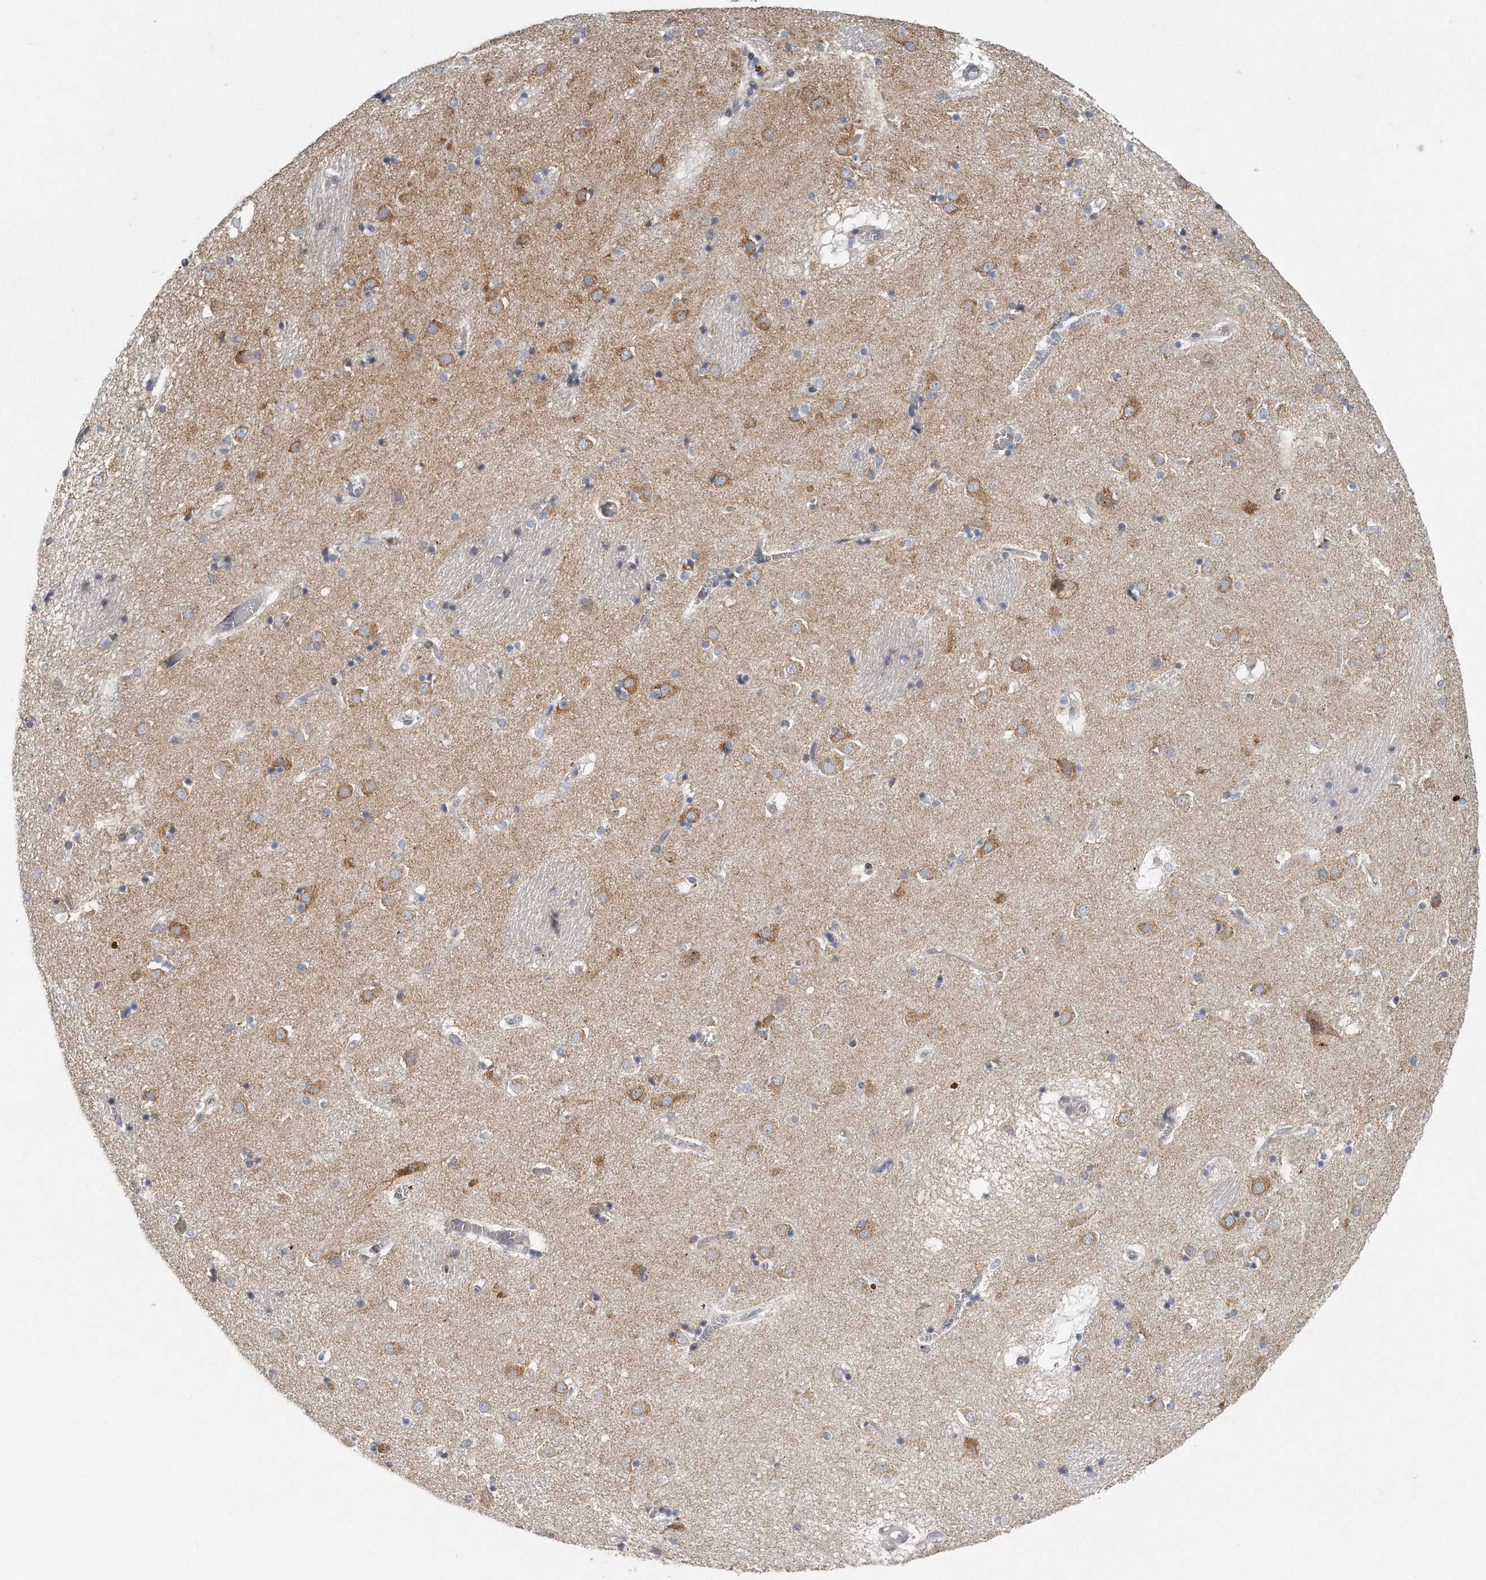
{"staining": {"intensity": "weak", "quantity": "<25%", "location": "cytoplasmic/membranous"}, "tissue": "caudate", "cell_type": "Glial cells", "image_type": "normal", "snomed": [{"axis": "morphology", "description": "Normal tissue, NOS"}, {"axis": "topography", "description": "Lateral ventricle wall"}], "caption": "Immunohistochemical staining of normal caudate exhibits no significant expression in glial cells.", "gene": "VLDLR", "patient": {"sex": "male", "age": 70}}